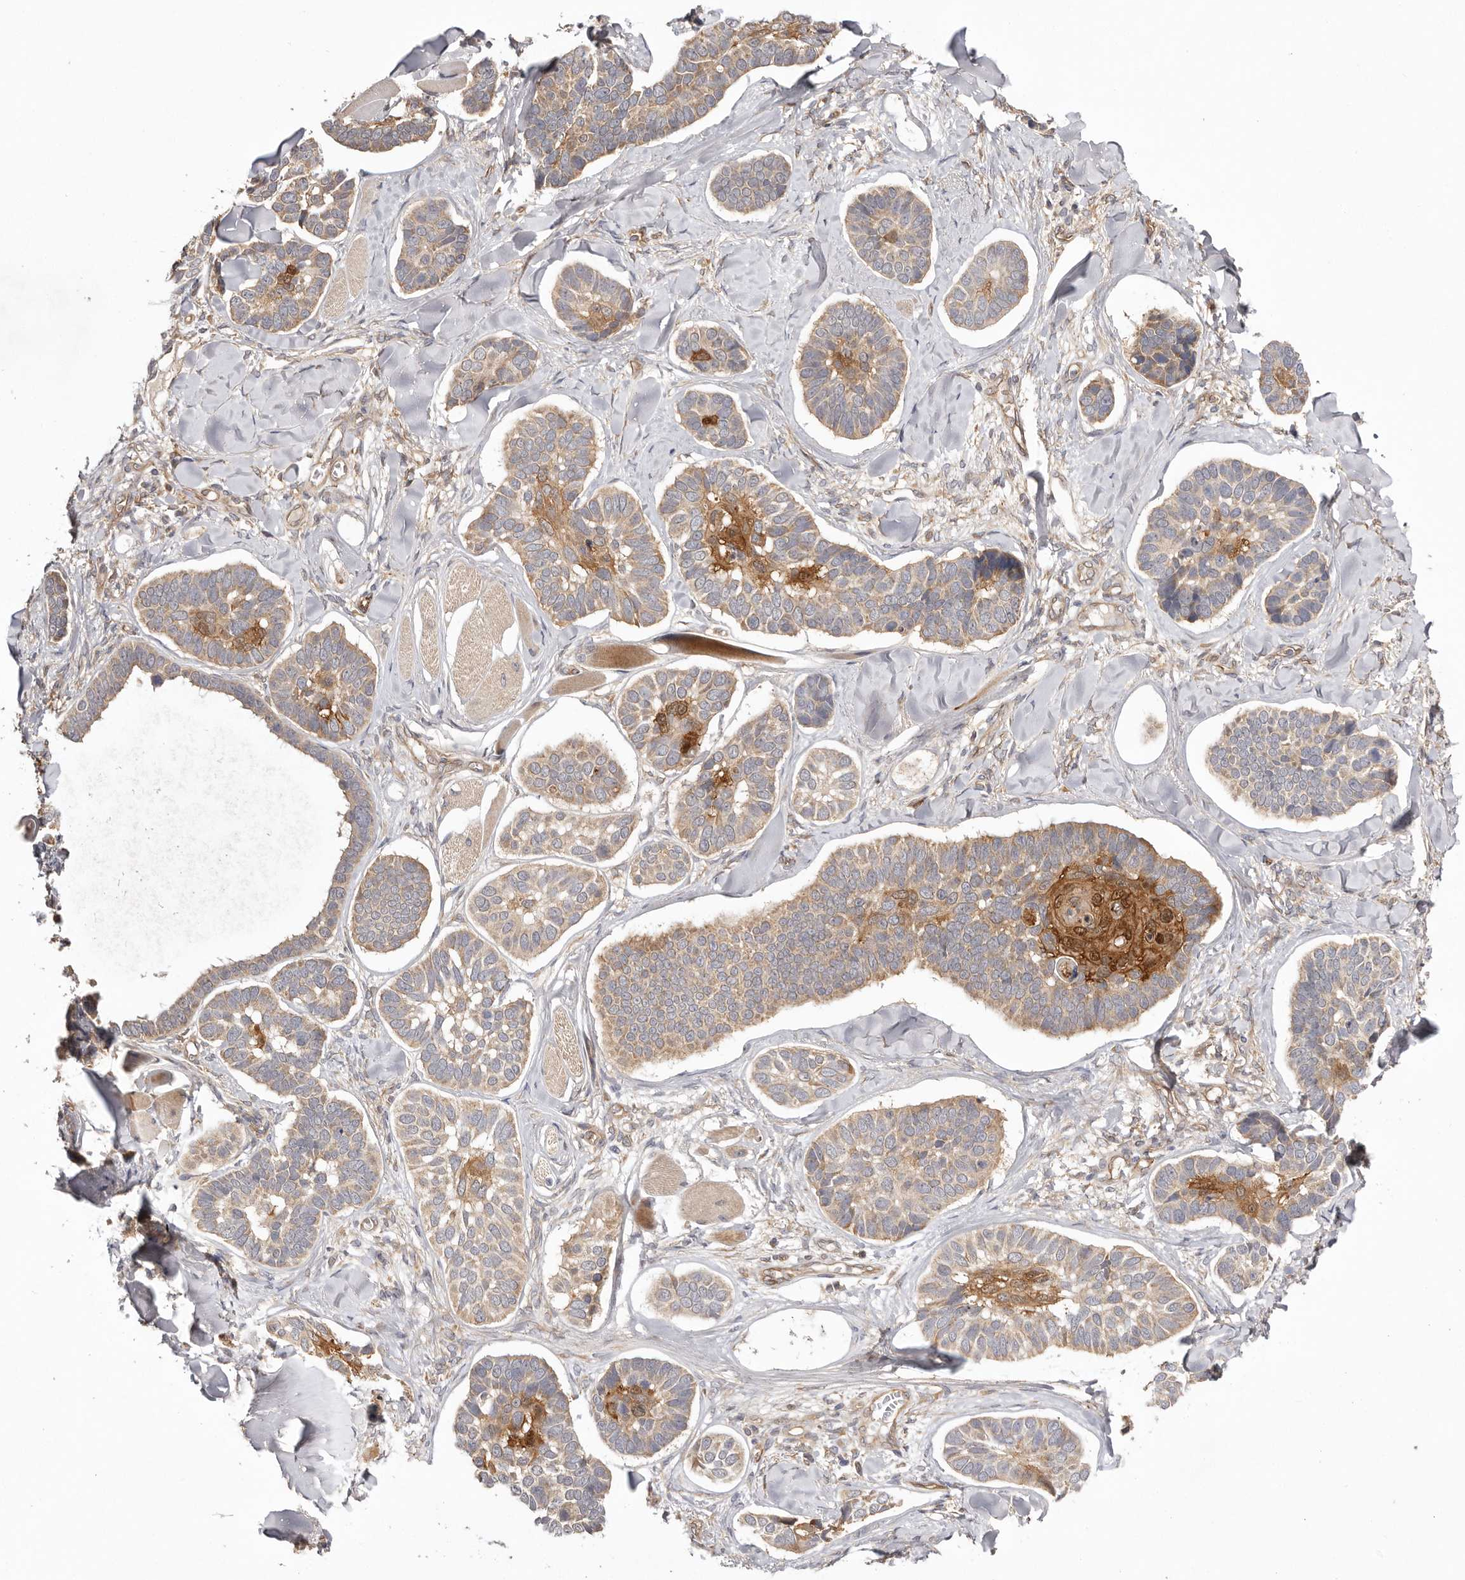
{"staining": {"intensity": "moderate", "quantity": "<25%", "location": "cytoplasmic/membranous"}, "tissue": "skin cancer", "cell_type": "Tumor cells", "image_type": "cancer", "snomed": [{"axis": "morphology", "description": "Basal cell carcinoma"}, {"axis": "topography", "description": "Skin"}], "caption": "This is an image of immunohistochemistry (IHC) staining of basal cell carcinoma (skin), which shows moderate expression in the cytoplasmic/membranous of tumor cells.", "gene": "UBR2", "patient": {"sex": "male", "age": 62}}